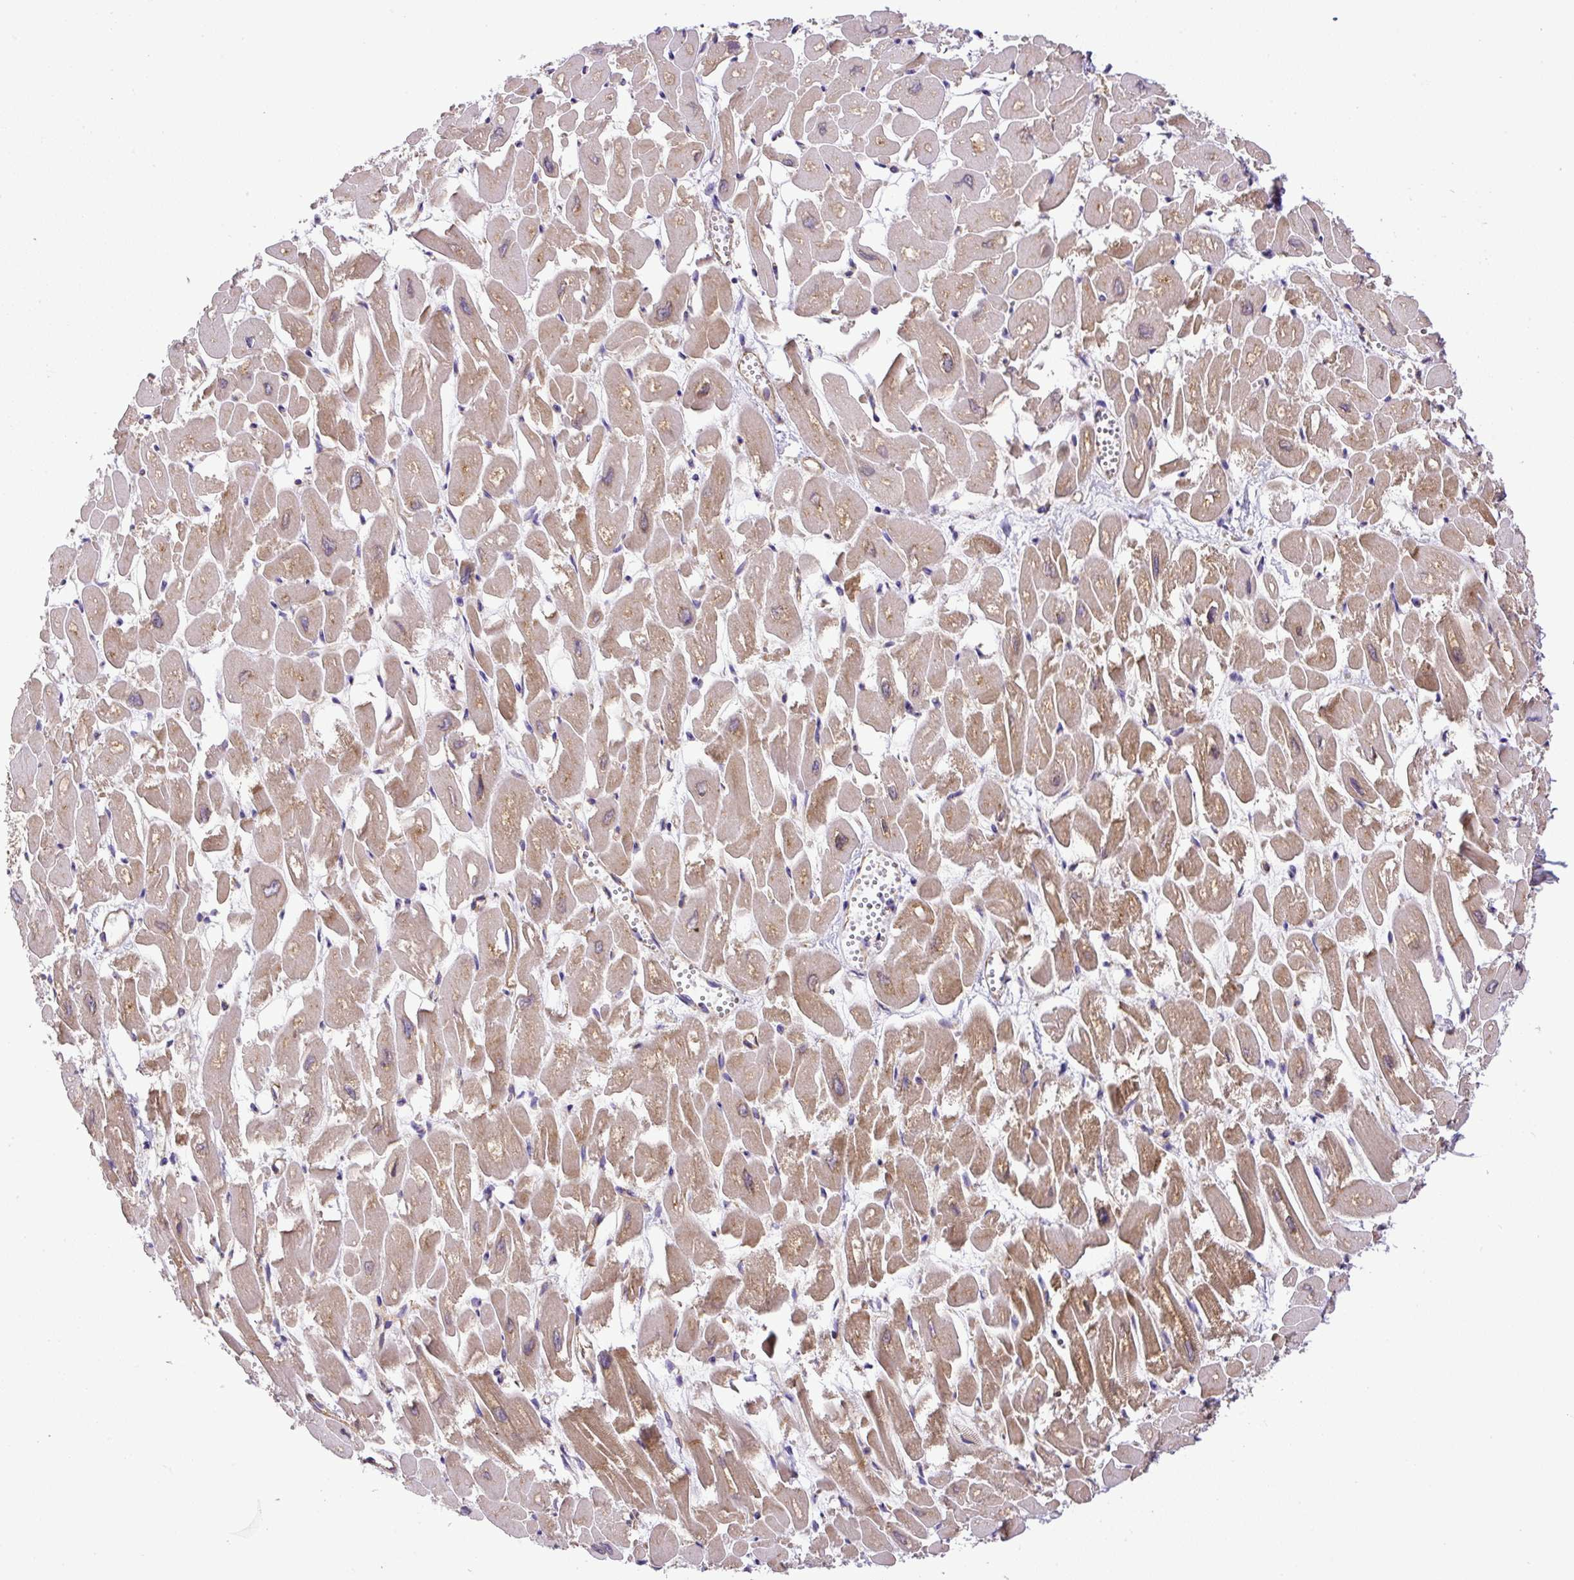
{"staining": {"intensity": "moderate", "quantity": "25%-75%", "location": "cytoplasmic/membranous"}, "tissue": "heart muscle", "cell_type": "Cardiomyocytes", "image_type": "normal", "snomed": [{"axis": "morphology", "description": "Normal tissue, NOS"}, {"axis": "topography", "description": "Heart"}], "caption": "Immunohistochemical staining of benign human heart muscle displays 25%-75% levels of moderate cytoplasmic/membranous protein staining in approximately 25%-75% of cardiomyocytes.", "gene": "DCTN1", "patient": {"sex": "male", "age": 54}}